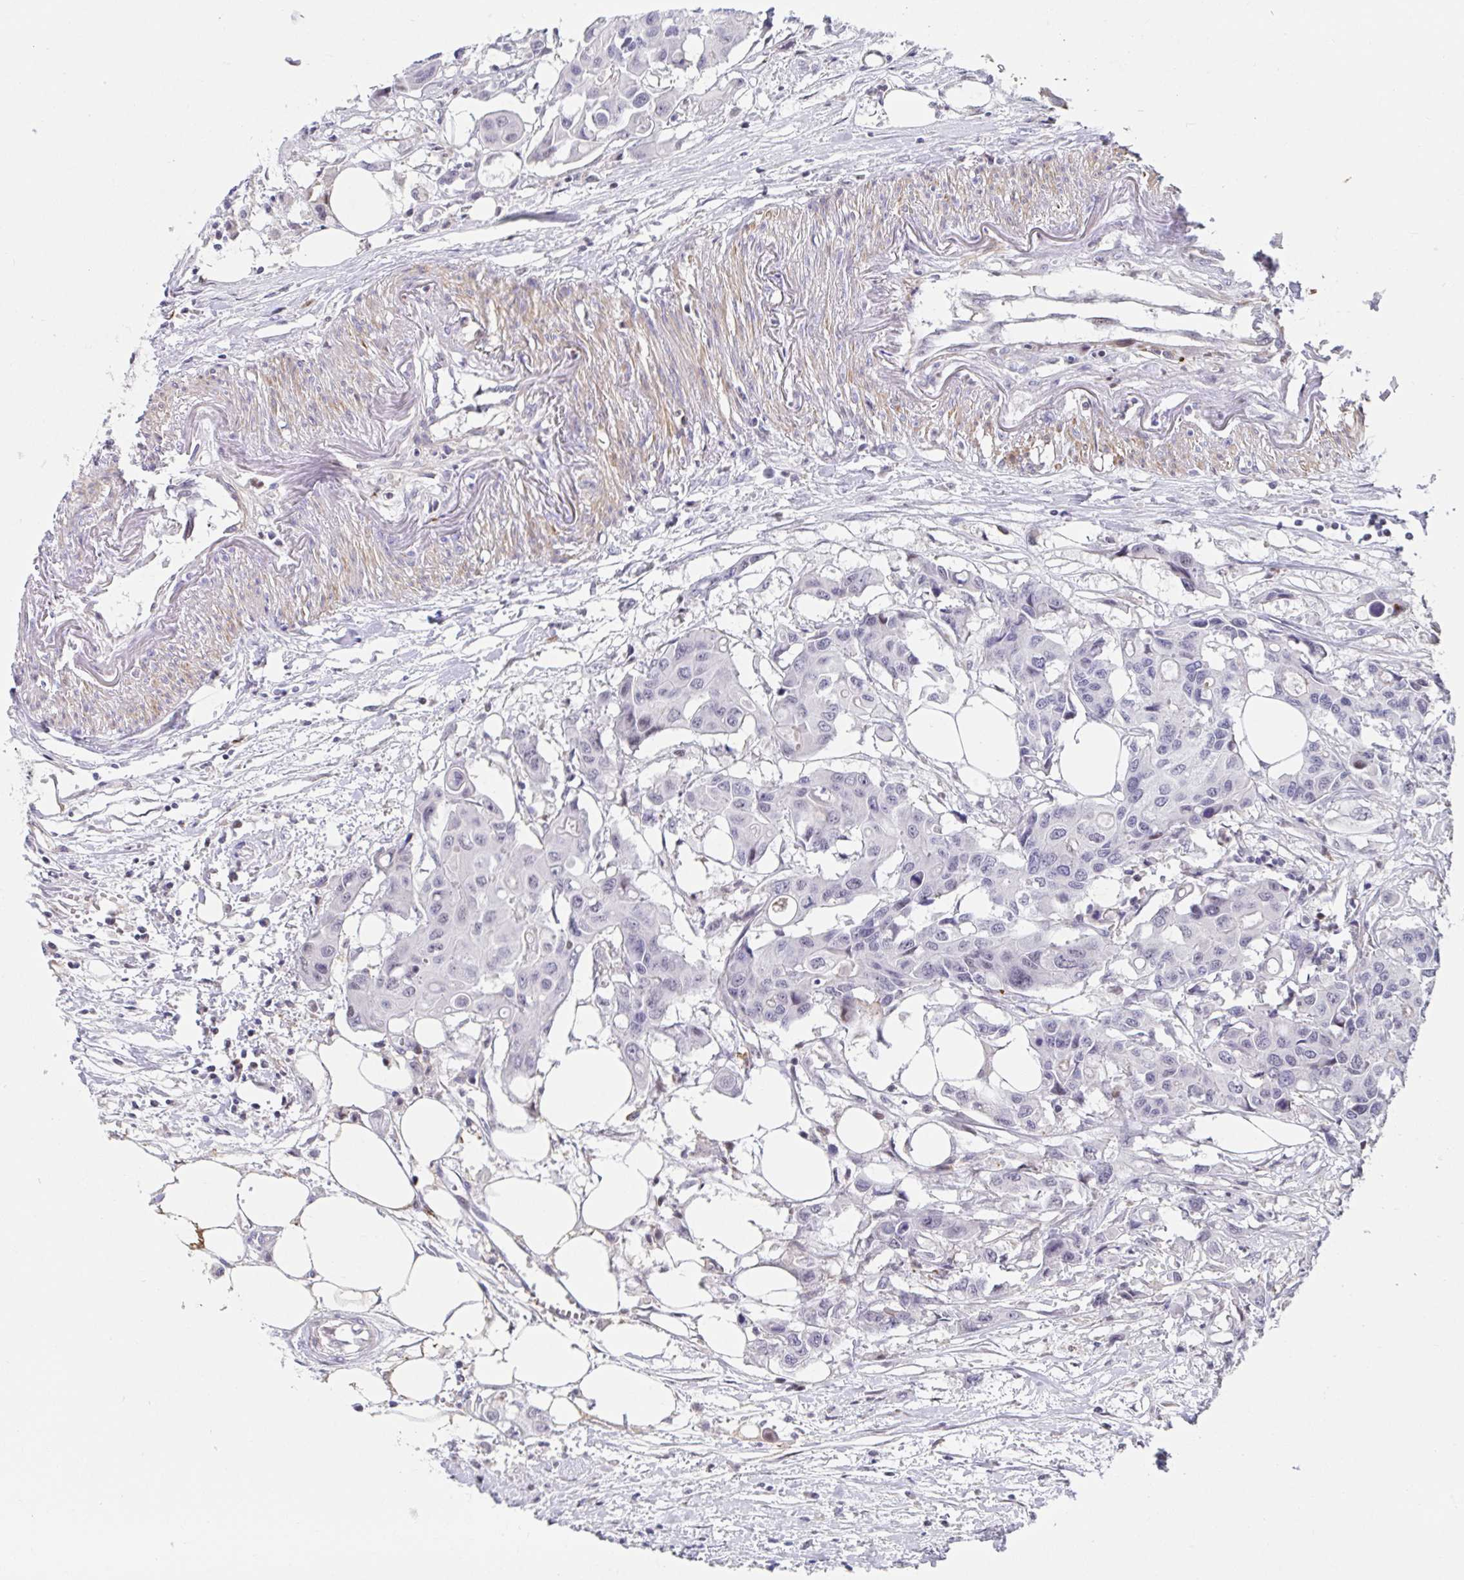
{"staining": {"intensity": "negative", "quantity": "none", "location": "none"}, "tissue": "colorectal cancer", "cell_type": "Tumor cells", "image_type": "cancer", "snomed": [{"axis": "morphology", "description": "Adenocarcinoma, NOS"}, {"axis": "topography", "description": "Colon"}], "caption": "The immunohistochemistry histopathology image has no significant staining in tumor cells of colorectal cancer tissue. (DAB immunohistochemistry visualized using brightfield microscopy, high magnification).", "gene": "WDR72", "patient": {"sex": "male", "age": 77}}